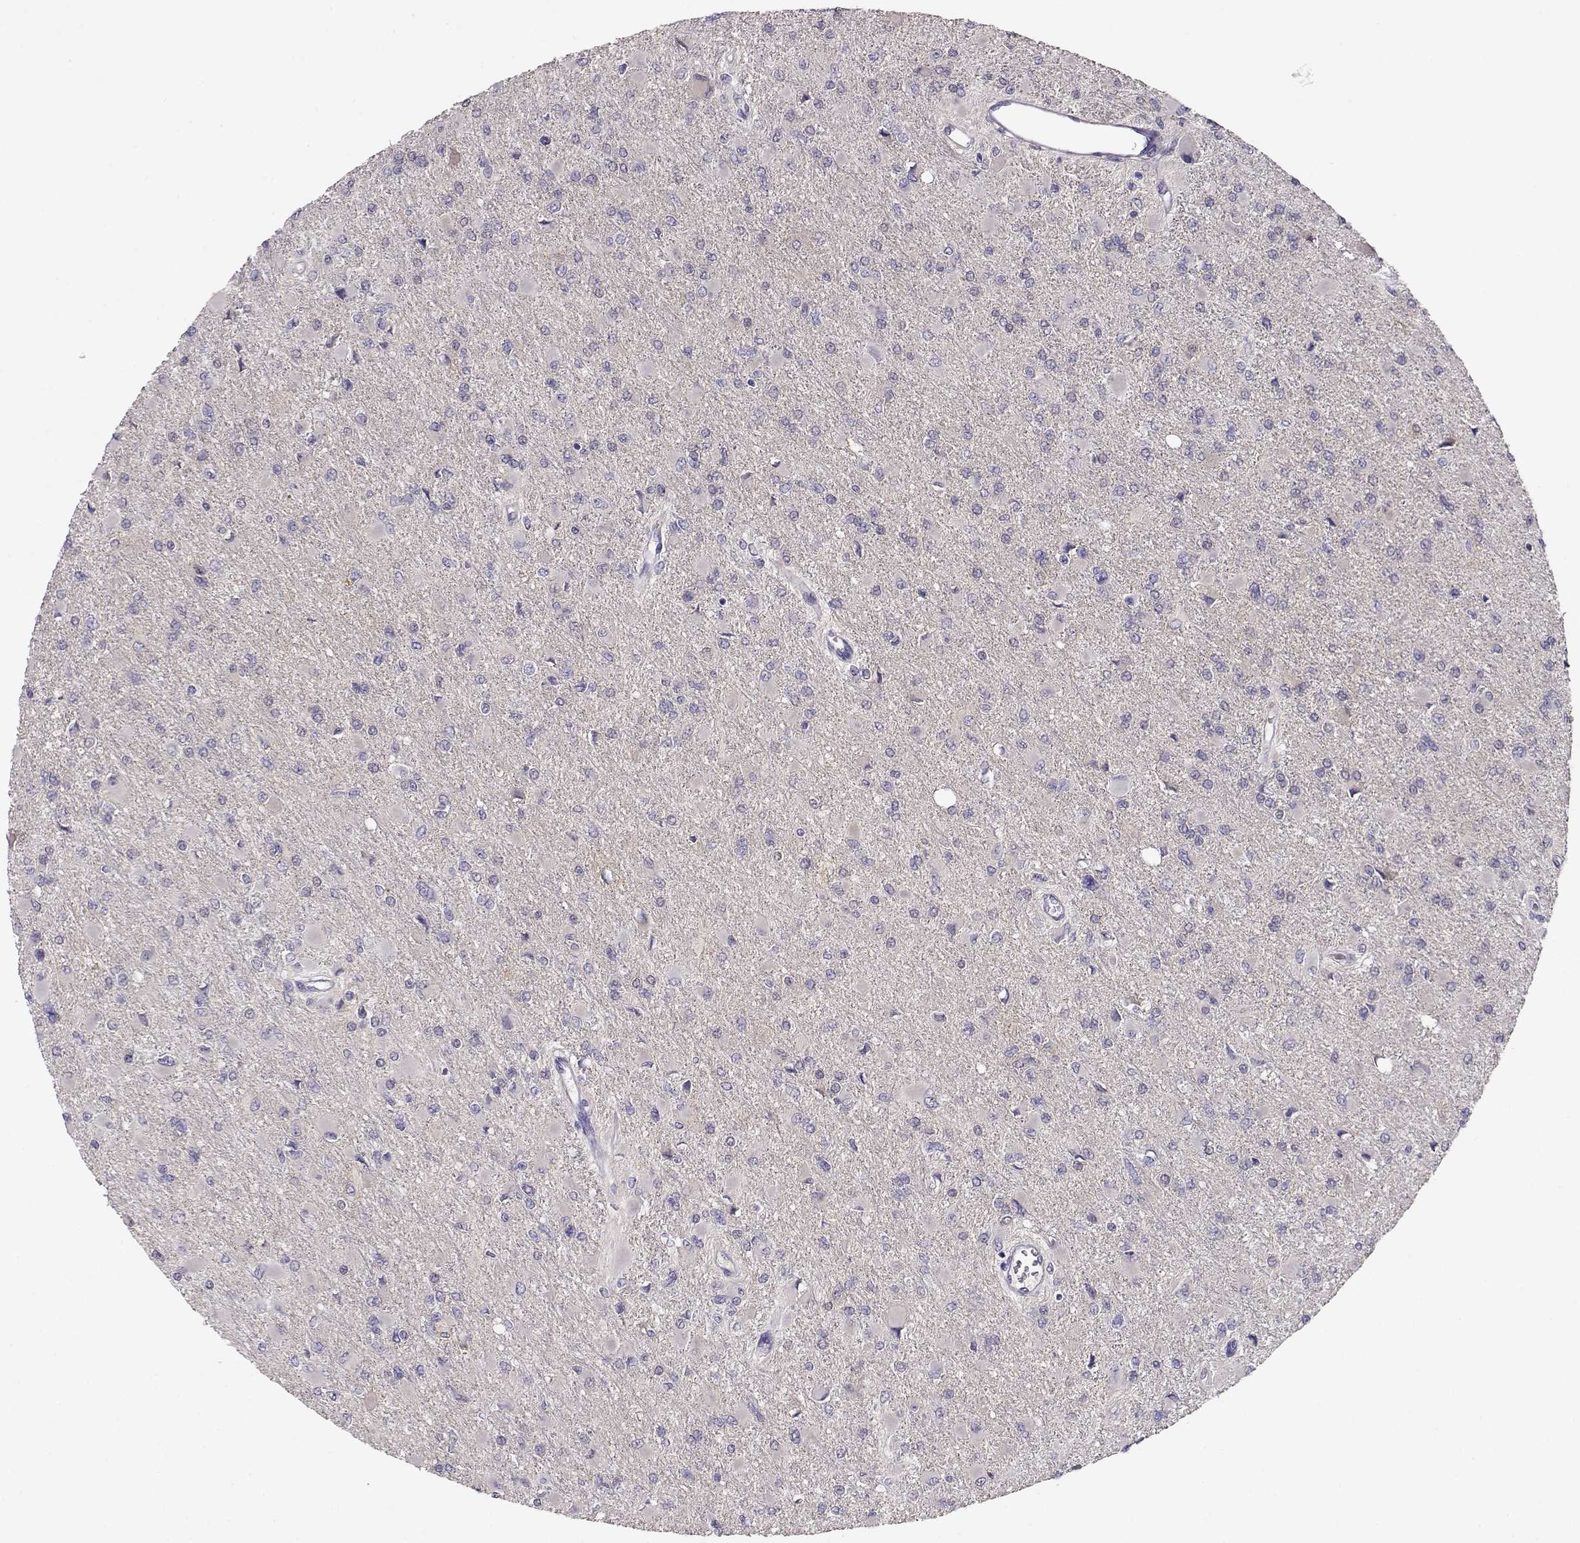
{"staining": {"intensity": "negative", "quantity": "none", "location": "none"}, "tissue": "glioma", "cell_type": "Tumor cells", "image_type": "cancer", "snomed": [{"axis": "morphology", "description": "Glioma, malignant, High grade"}, {"axis": "topography", "description": "Cerebral cortex"}], "caption": "Immunohistochemistry (IHC) image of neoplastic tissue: glioma stained with DAB demonstrates no significant protein positivity in tumor cells.", "gene": "NDRG4", "patient": {"sex": "female", "age": 36}}